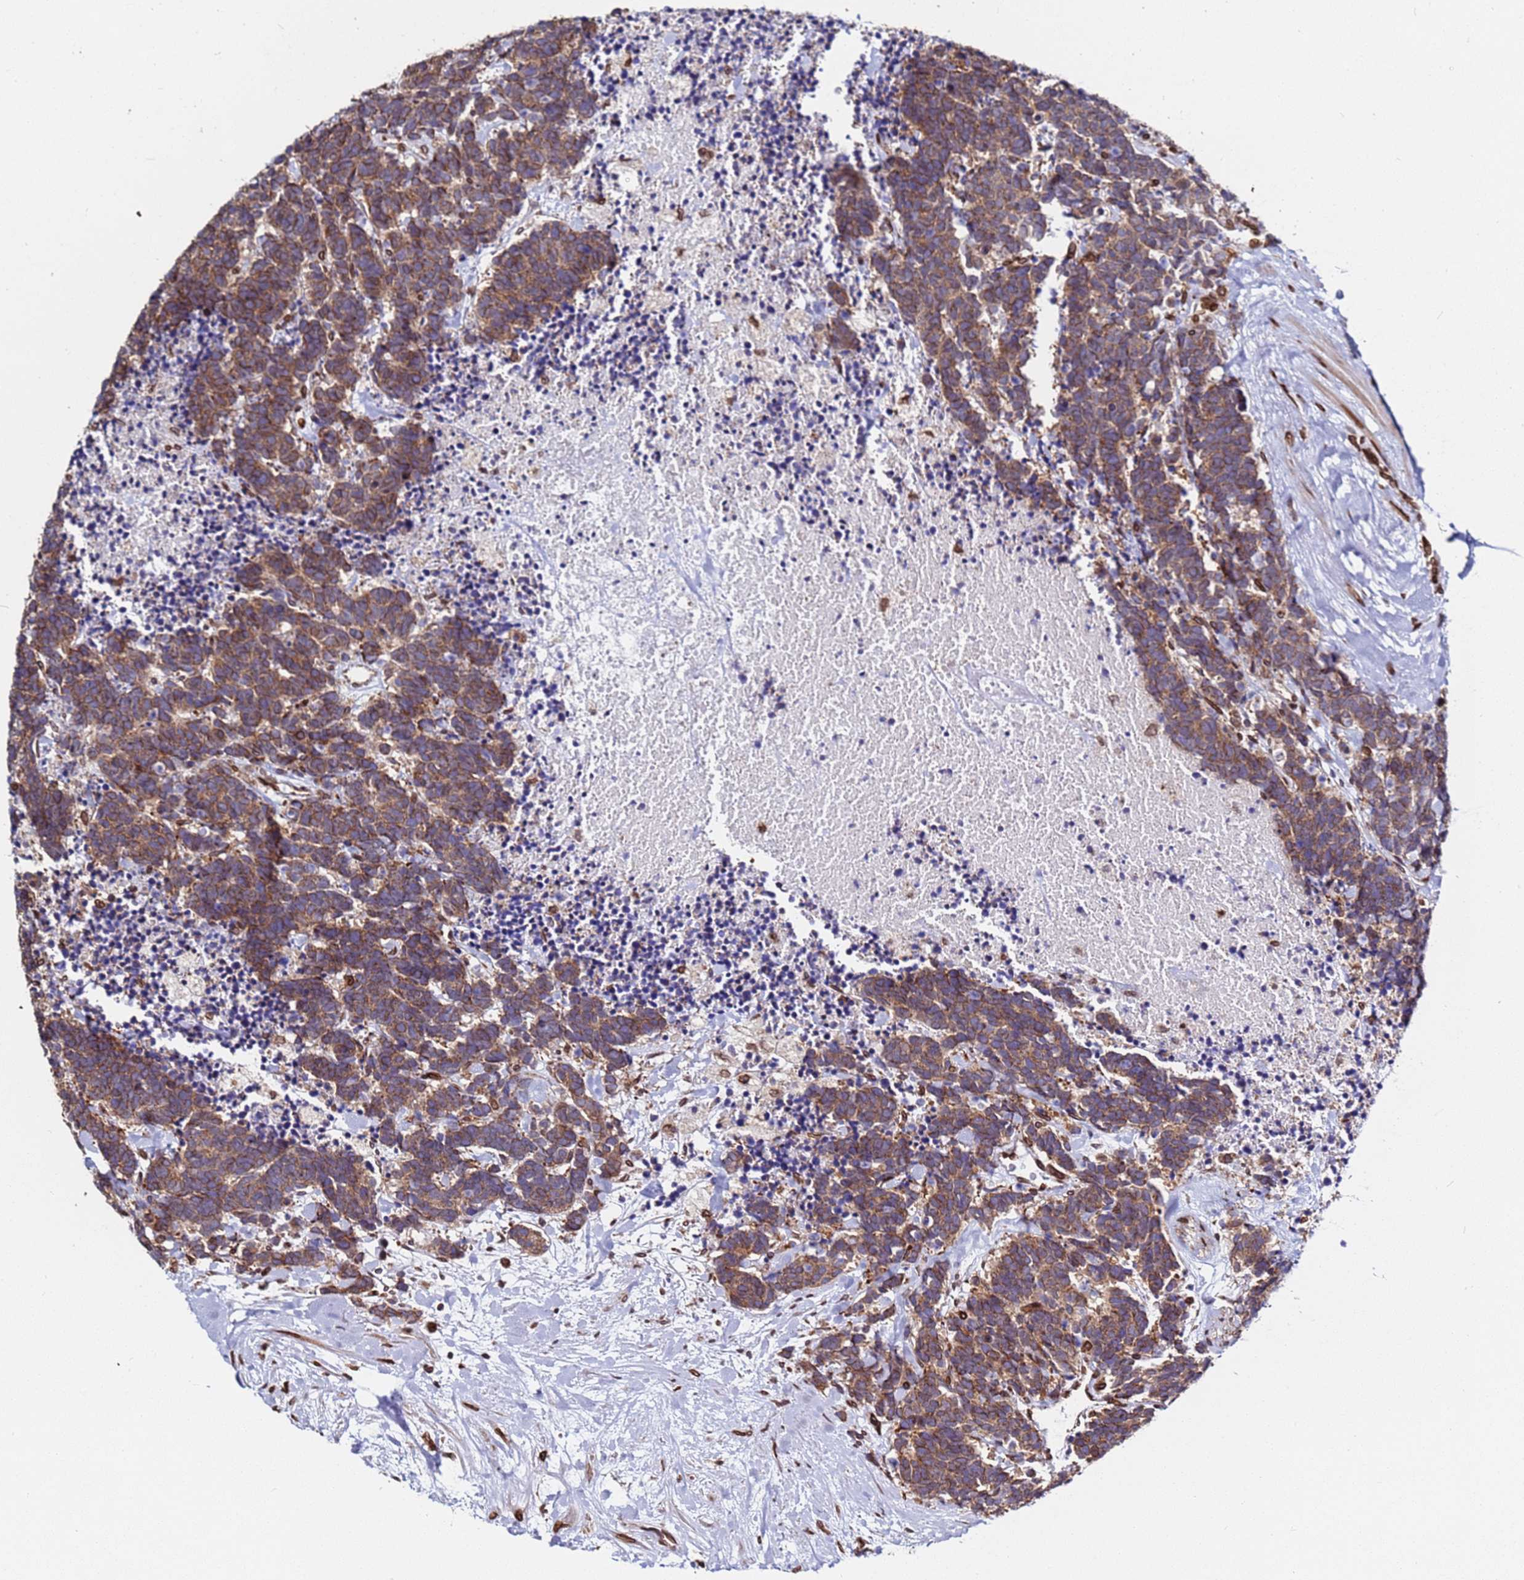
{"staining": {"intensity": "moderate", "quantity": ">75%", "location": "cytoplasmic/membranous"}, "tissue": "carcinoid", "cell_type": "Tumor cells", "image_type": "cancer", "snomed": [{"axis": "morphology", "description": "Carcinoma, NOS"}, {"axis": "morphology", "description": "Carcinoid, malignant, NOS"}, {"axis": "topography", "description": "Prostate"}], "caption": "Tumor cells show medium levels of moderate cytoplasmic/membranous staining in about >75% of cells in carcinoma. Nuclei are stained in blue.", "gene": "TOR1AIP1", "patient": {"sex": "male", "age": 57}}